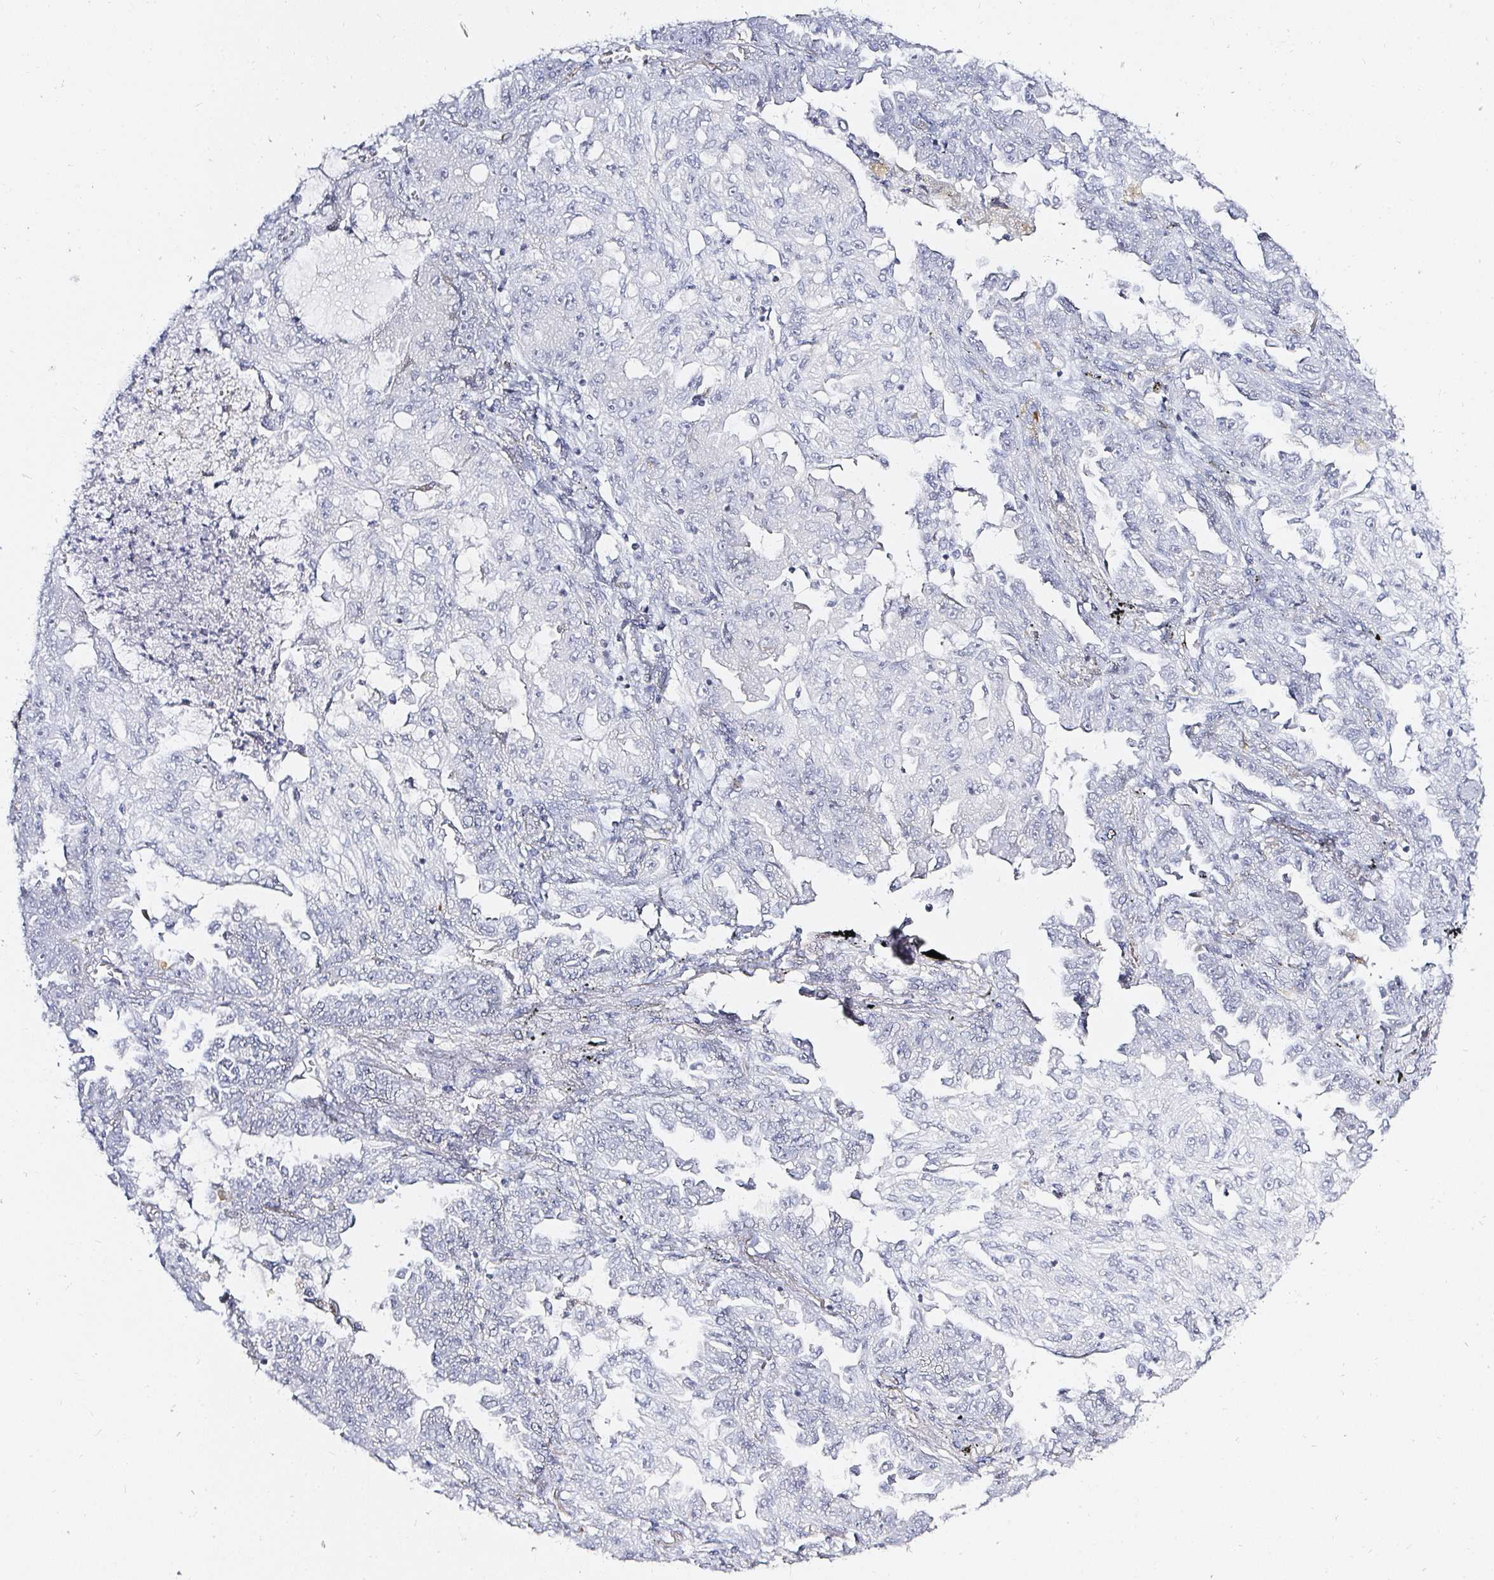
{"staining": {"intensity": "weak", "quantity": "<25%", "location": "cytoplasmic/membranous"}, "tissue": "lung cancer", "cell_type": "Tumor cells", "image_type": "cancer", "snomed": [{"axis": "morphology", "description": "Adenocarcinoma, NOS"}, {"axis": "topography", "description": "Lung"}], "caption": "Immunohistochemistry (IHC) of lung adenocarcinoma demonstrates no positivity in tumor cells. (DAB immunohistochemistry (IHC) with hematoxylin counter stain).", "gene": "ACAN", "patient": {"sex": "female", "age": 52}}